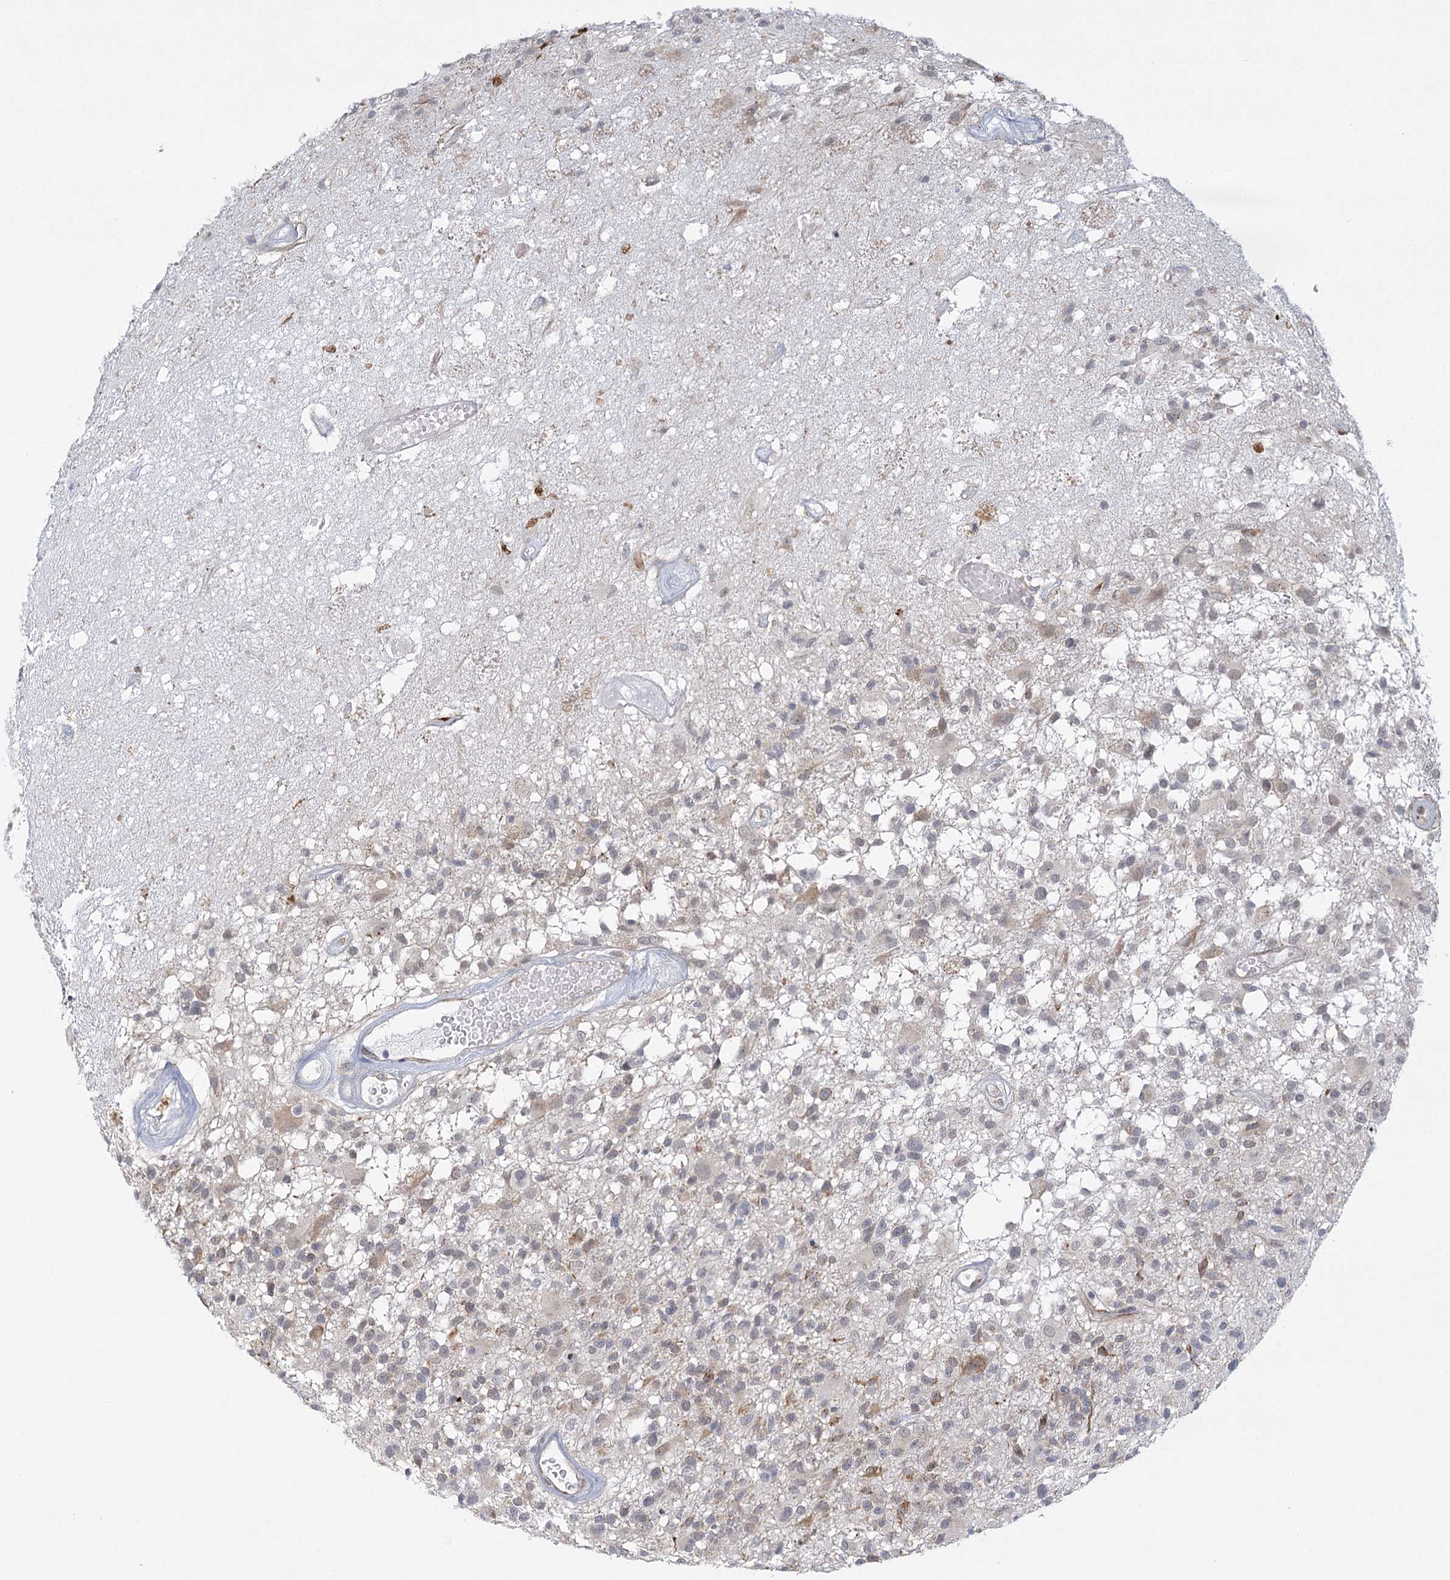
{"staining": {"intensity": "negative", "quantity": "none", "location": "none"}, "tissue": "glioma", "cell_type": "Tumor cells", "image_type": "cancer", "snomed": [{"axis": "morphology", "description": "Glioma, malignant, High grade"}, {"axis": "morphology", "description": "Glioblastoma, NOS"}, {"axis": "topography", "description": "Brain"}], "caption": "Immunohistochemical staining of glioblastoma shows no significant expression in tumor cells.", "gene": "MED28", "patient": {"sex": "male", "age": 60}}